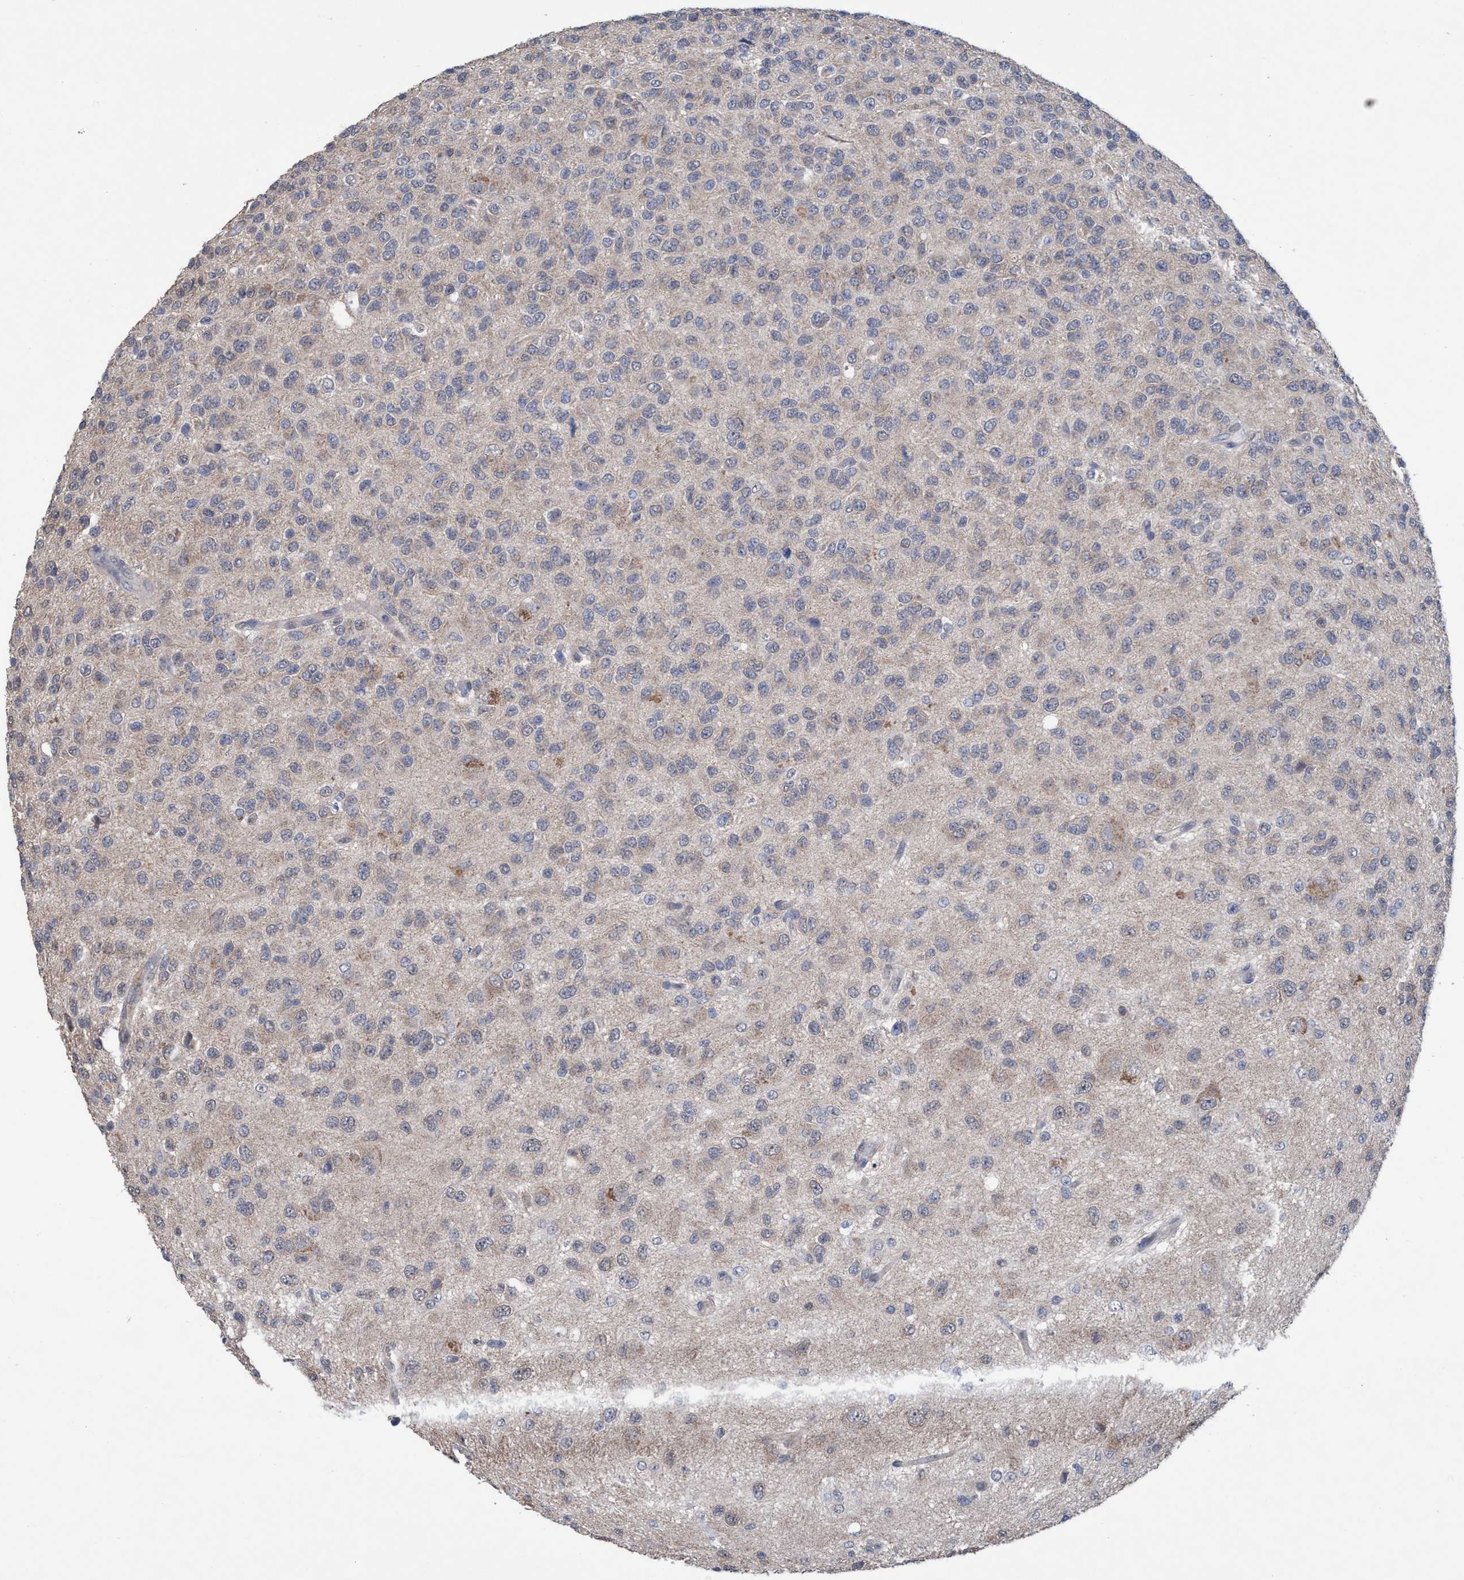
{"staining": {"intensity": "negative", "quantity": "none", "location": "none"}, "tissue": "glioma", "cell_type": "Tumor cells", "image_type": "cancer", "snomed": [{"axis": "morphology", "description": "Glioma, malignant, High grade"}, {"axis": "topography", "description": "pancreas cauda"}], "caption": "DAB (3,3'-diaminobenzidine) immunohistochemical staining of glioma demonstrates no significant expression in tumor cells.", "gene": "GLOD4", "patient": {"sex": "male", "age": 60}}